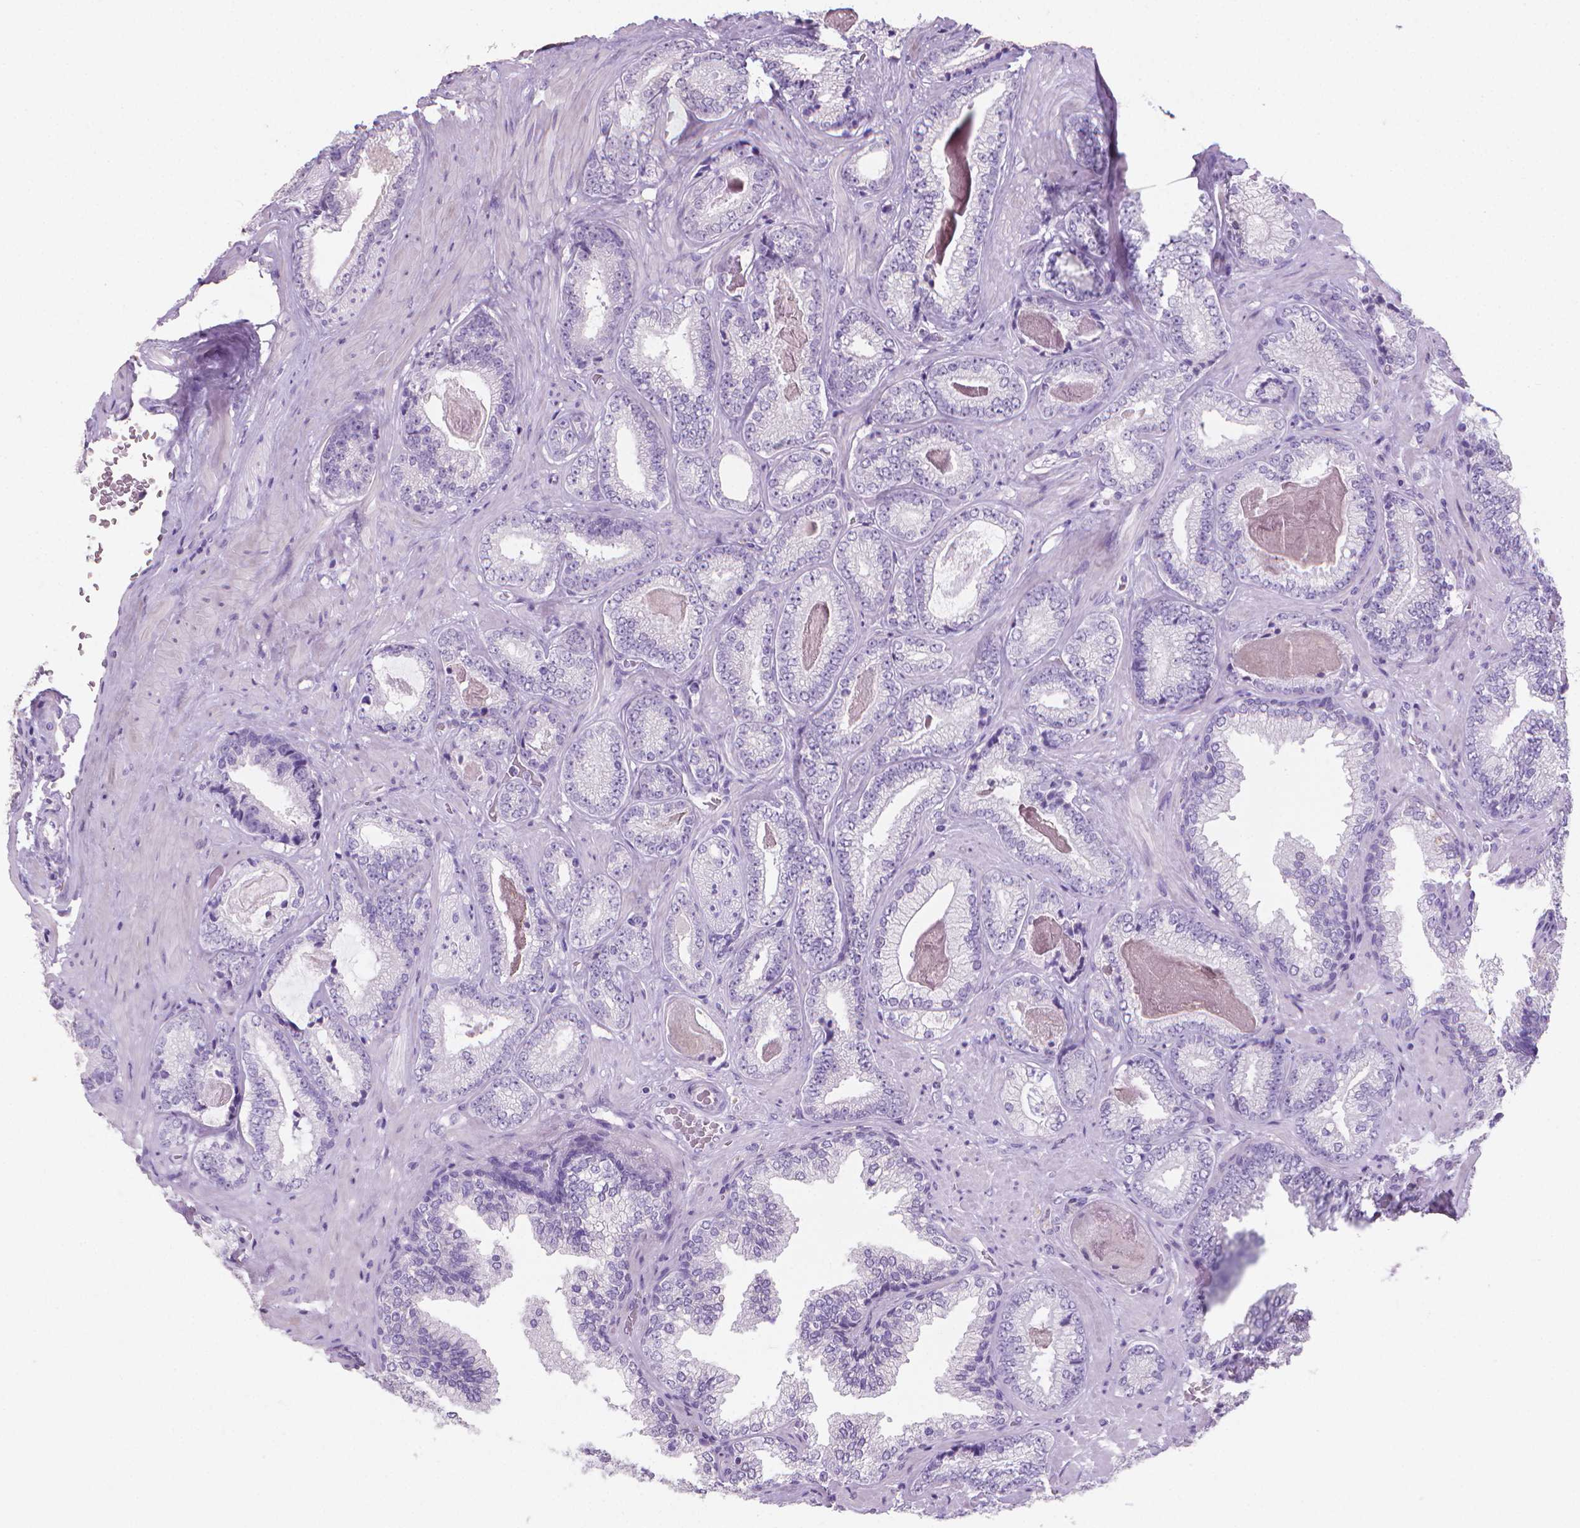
{"staining": {"intensity": "negative", "quantity": "none", "location": "none"}, "tissue": "prostate cancer", "cell_type": "Tumor cells", "image_type": "cancer", "snomed": [{"axis": "morphology", "description": "Adenocarcinoma, Low grade"}, {"axis": "topography", "description": "Prostate"}], "caption": "Immunohistochemistry histopathology image of prostate cancer (adenocarcinoma (low-grade)) stained for a protein (brown), which displays no staining in tumor cells. Brightfield microscopy of IHC stained with DAB (brown) and hematoxylin (blue), captured at high magnification.", "gene": "XPNPEP2", "patient": {"sex": "male", "age": 61}}